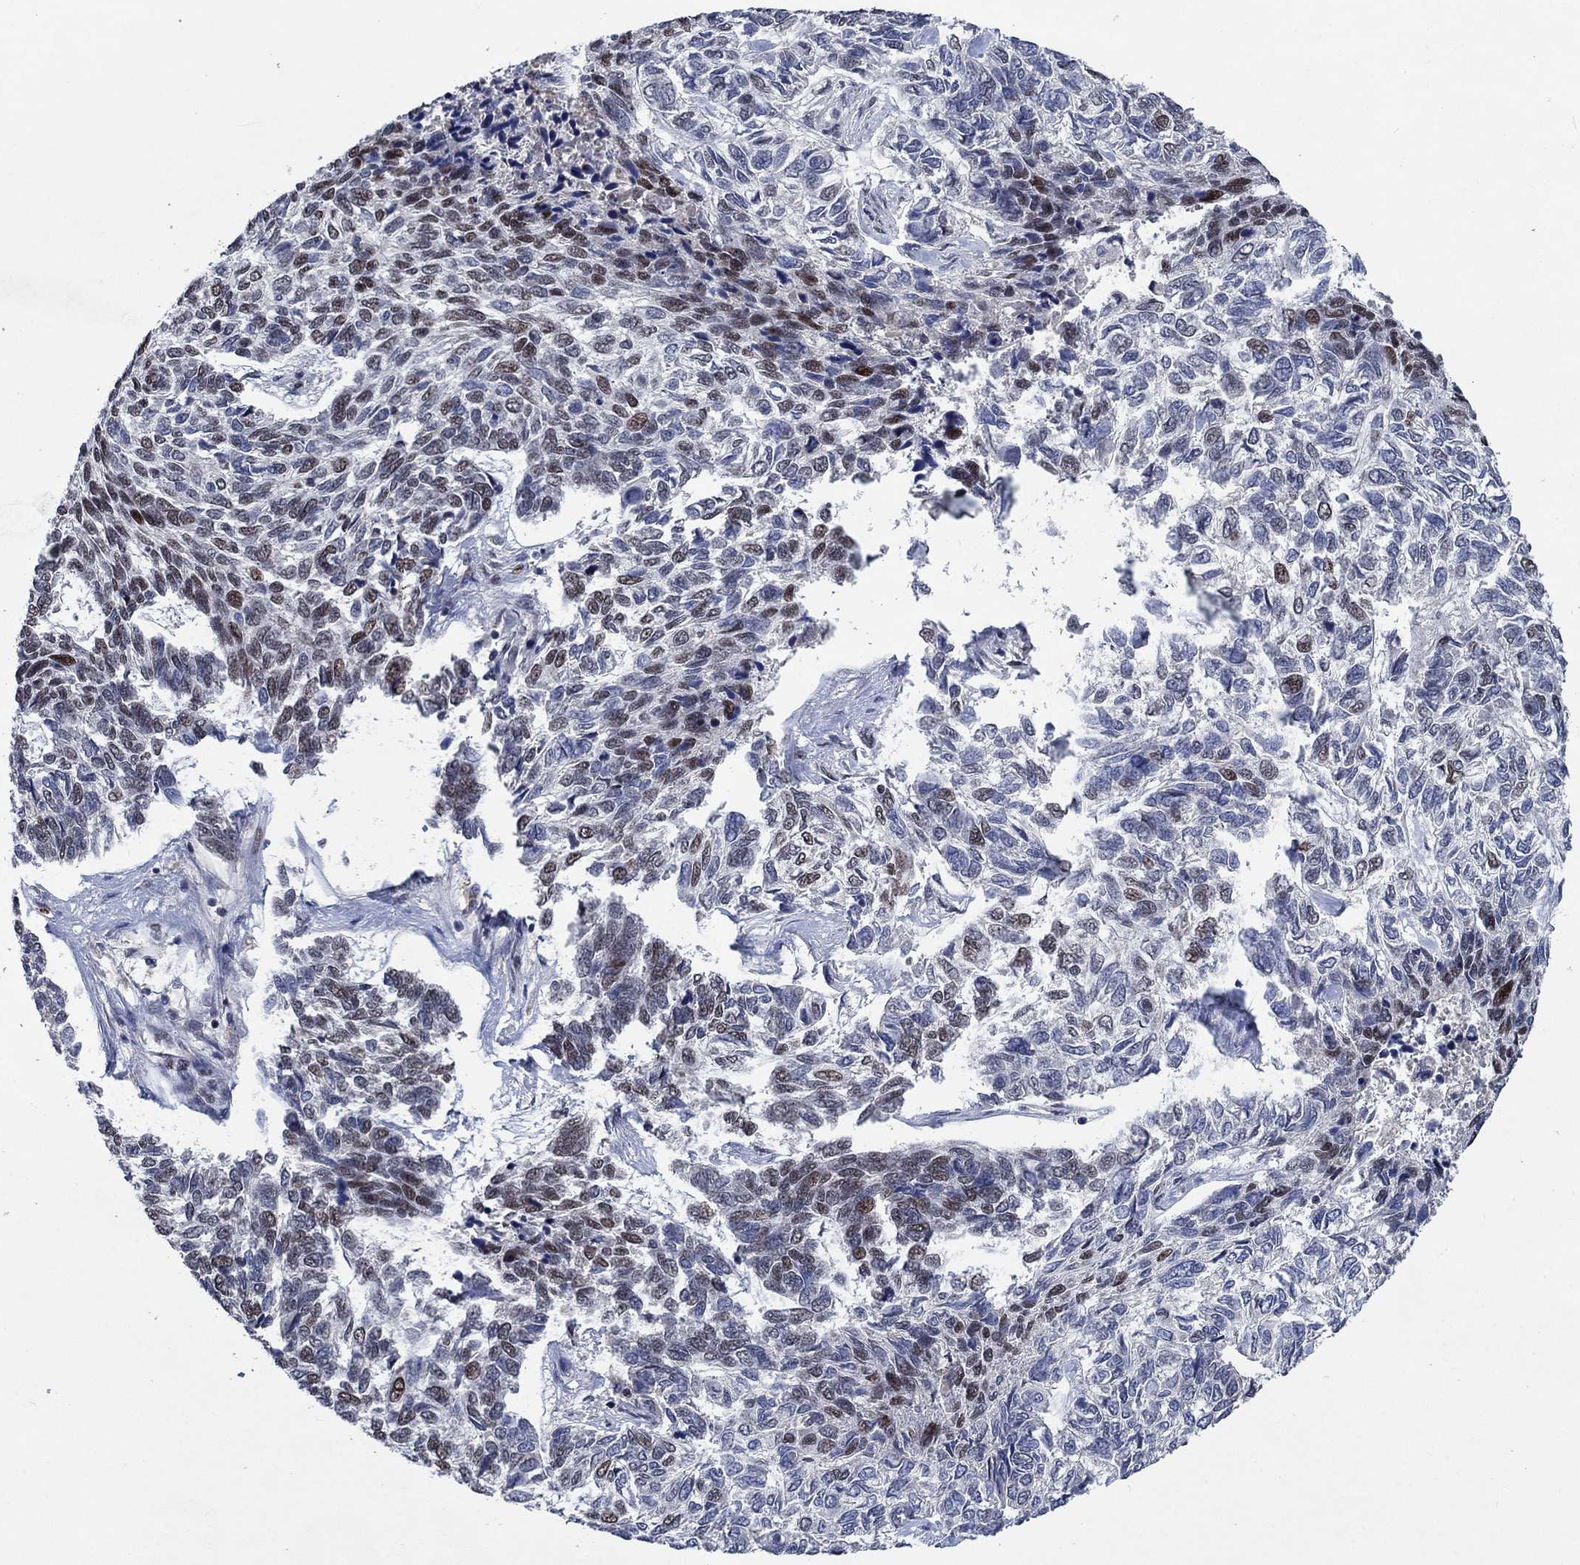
{"staining": {"intensity": "weak", "quantity": "25%-75%", "location": "nuclear"}, "tissue": "skin cancer", "cell_type": "Tumor cells", "image_type": "cancer", "snomed": [{"axis": "morphology", "description": "Basal cell carcinoma"}, {"axis": "topography", "description": "Skin"}], "caption": "Human basal cell carcinoma (skin) stained for a protein (brown) demonstrates weak nuclear positive expression in approximately 25%-75% of tumor cells.", "gene": "HTN1", "patient": {"sex": "female", "age": 65}}